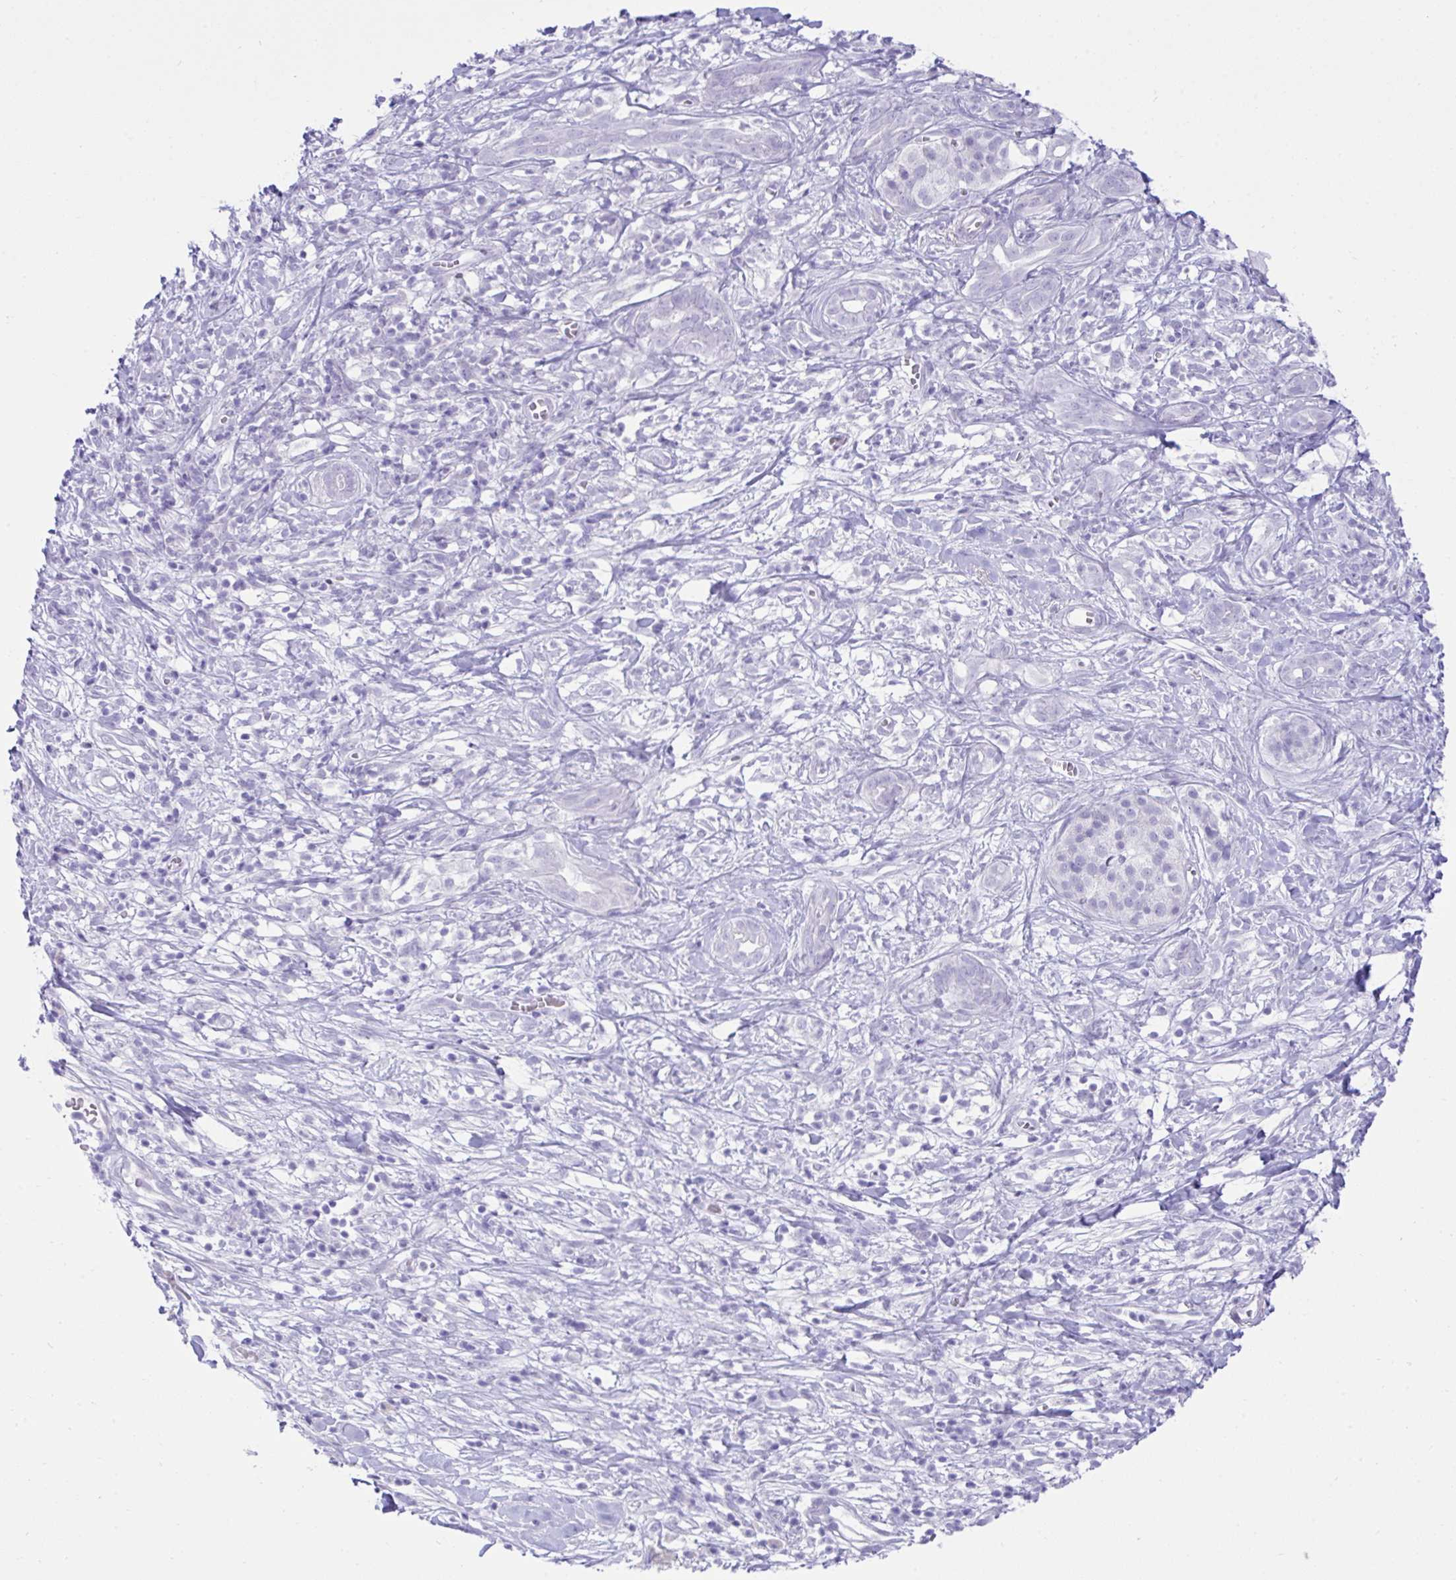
{"staining": {"intensity": "negative", "quantity": "none", "location": "none"}, "tissue": "pancreatic cancer", "cell_type": "Tumor cells", "image_type": "cancer", "snomed": [{"axis": "morphology", "description": "Adenocarcinoma, NOS"}, {"axis": "topography", "description": "Pancreas"}], "caption": "Immunohistochemistry (IHC) of adenocarcinoma (pancreatic) exhibits no staining in tumor cells. (DAB immunohistochemistry (IHC) visualized using brightfield microscopy, high magnification).", "gene": "PSCA", "patient": {"sex": "male", "age": 61}}